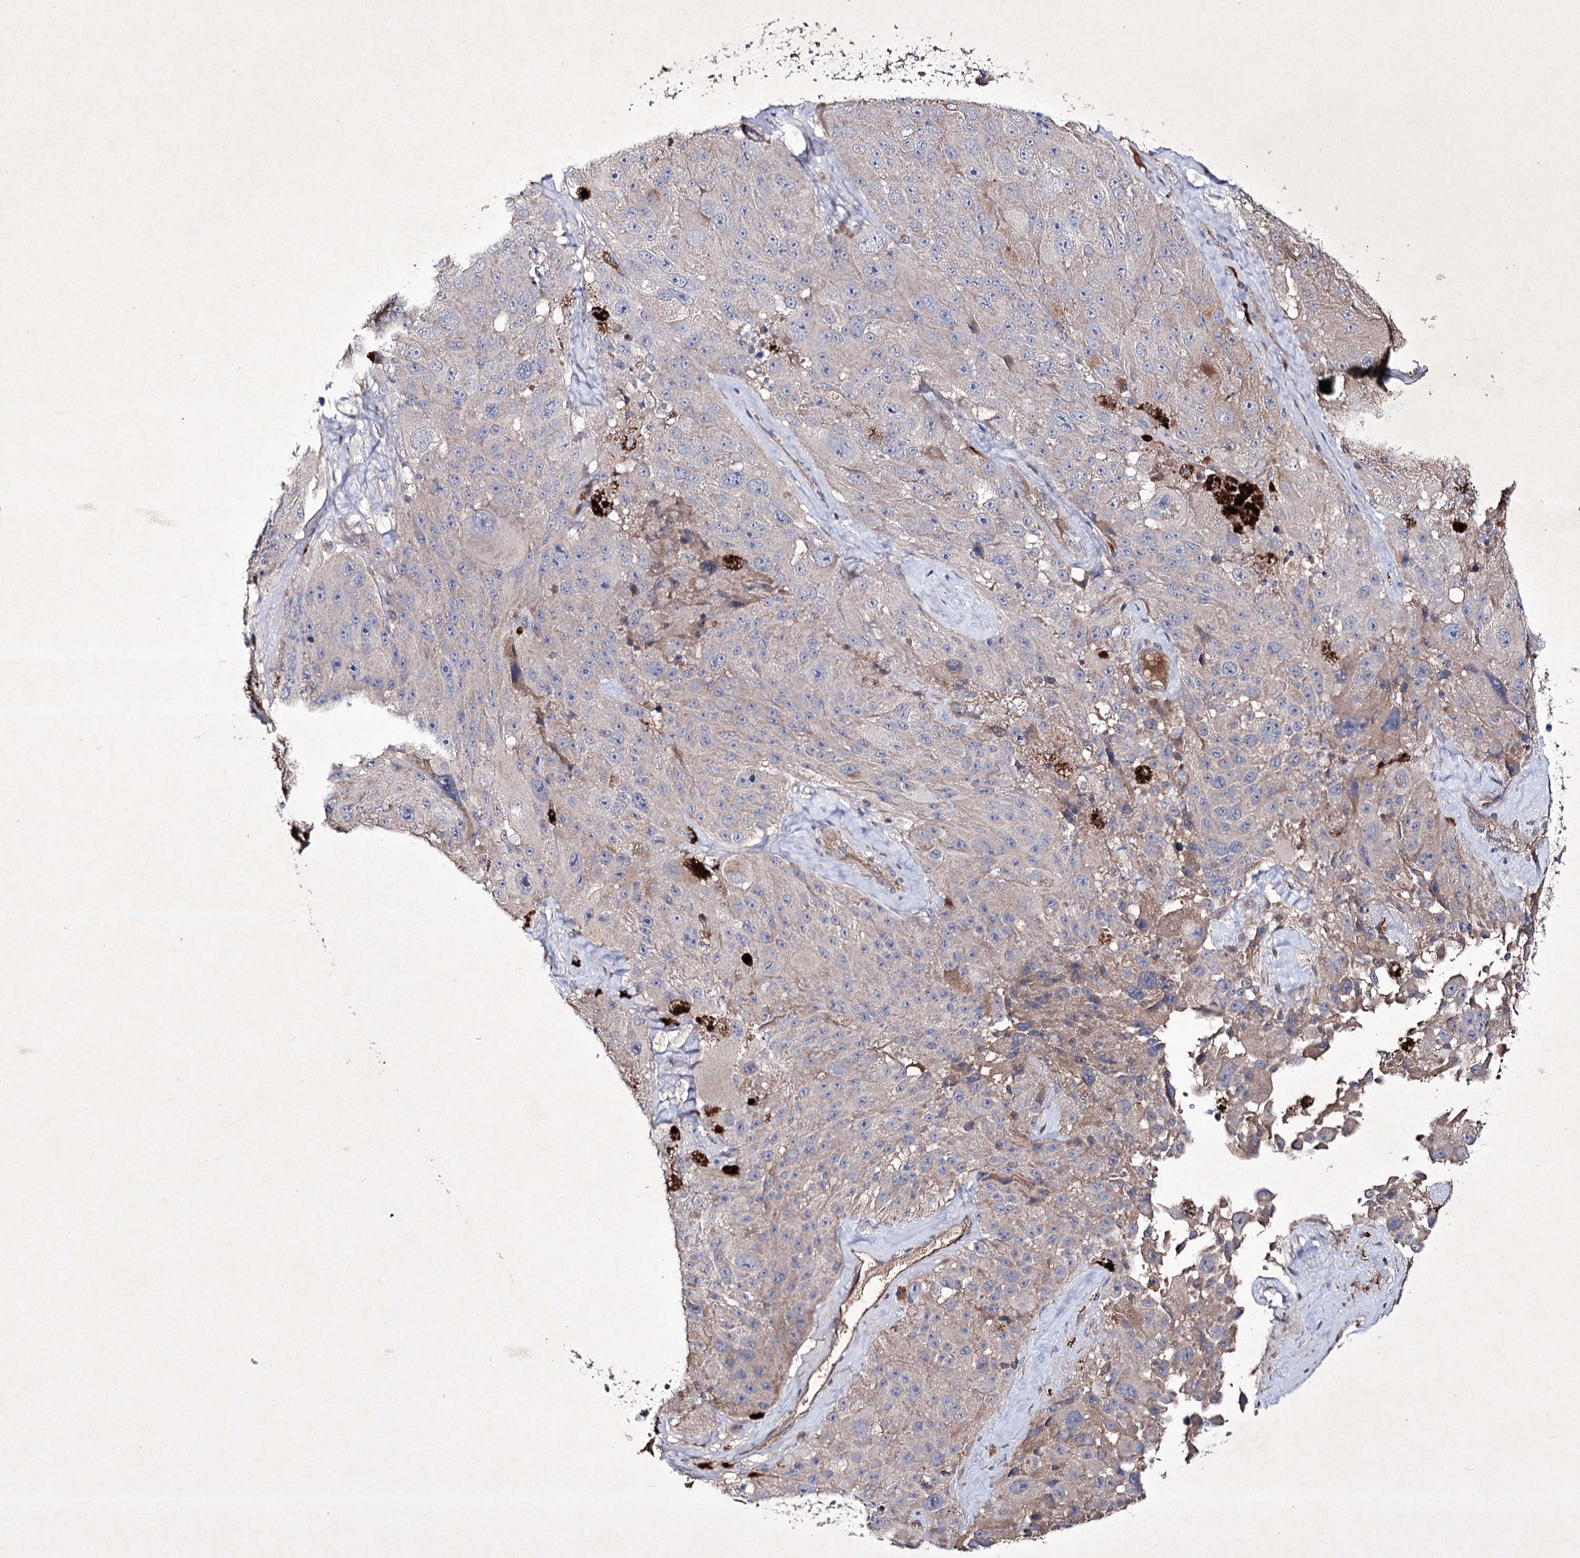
{"staining": {"intensity": "negative", "quantity": "none", "location": "none"}, "tissue": "melanoma", "cell_type": "Tumor cells", "image_type": "cancer", "snomed": [{"axis": "morphology", "description": "Malignant melanoma, Metastatic site"}, {"axis": "topography", "description": "Lymph node"}], "caption": "Tumor cells are negative for brown protein staining in malignant melanoma (metastatic site).", "gene": "SEMA4G", "patient": {"sex": "male", "age": 62}}